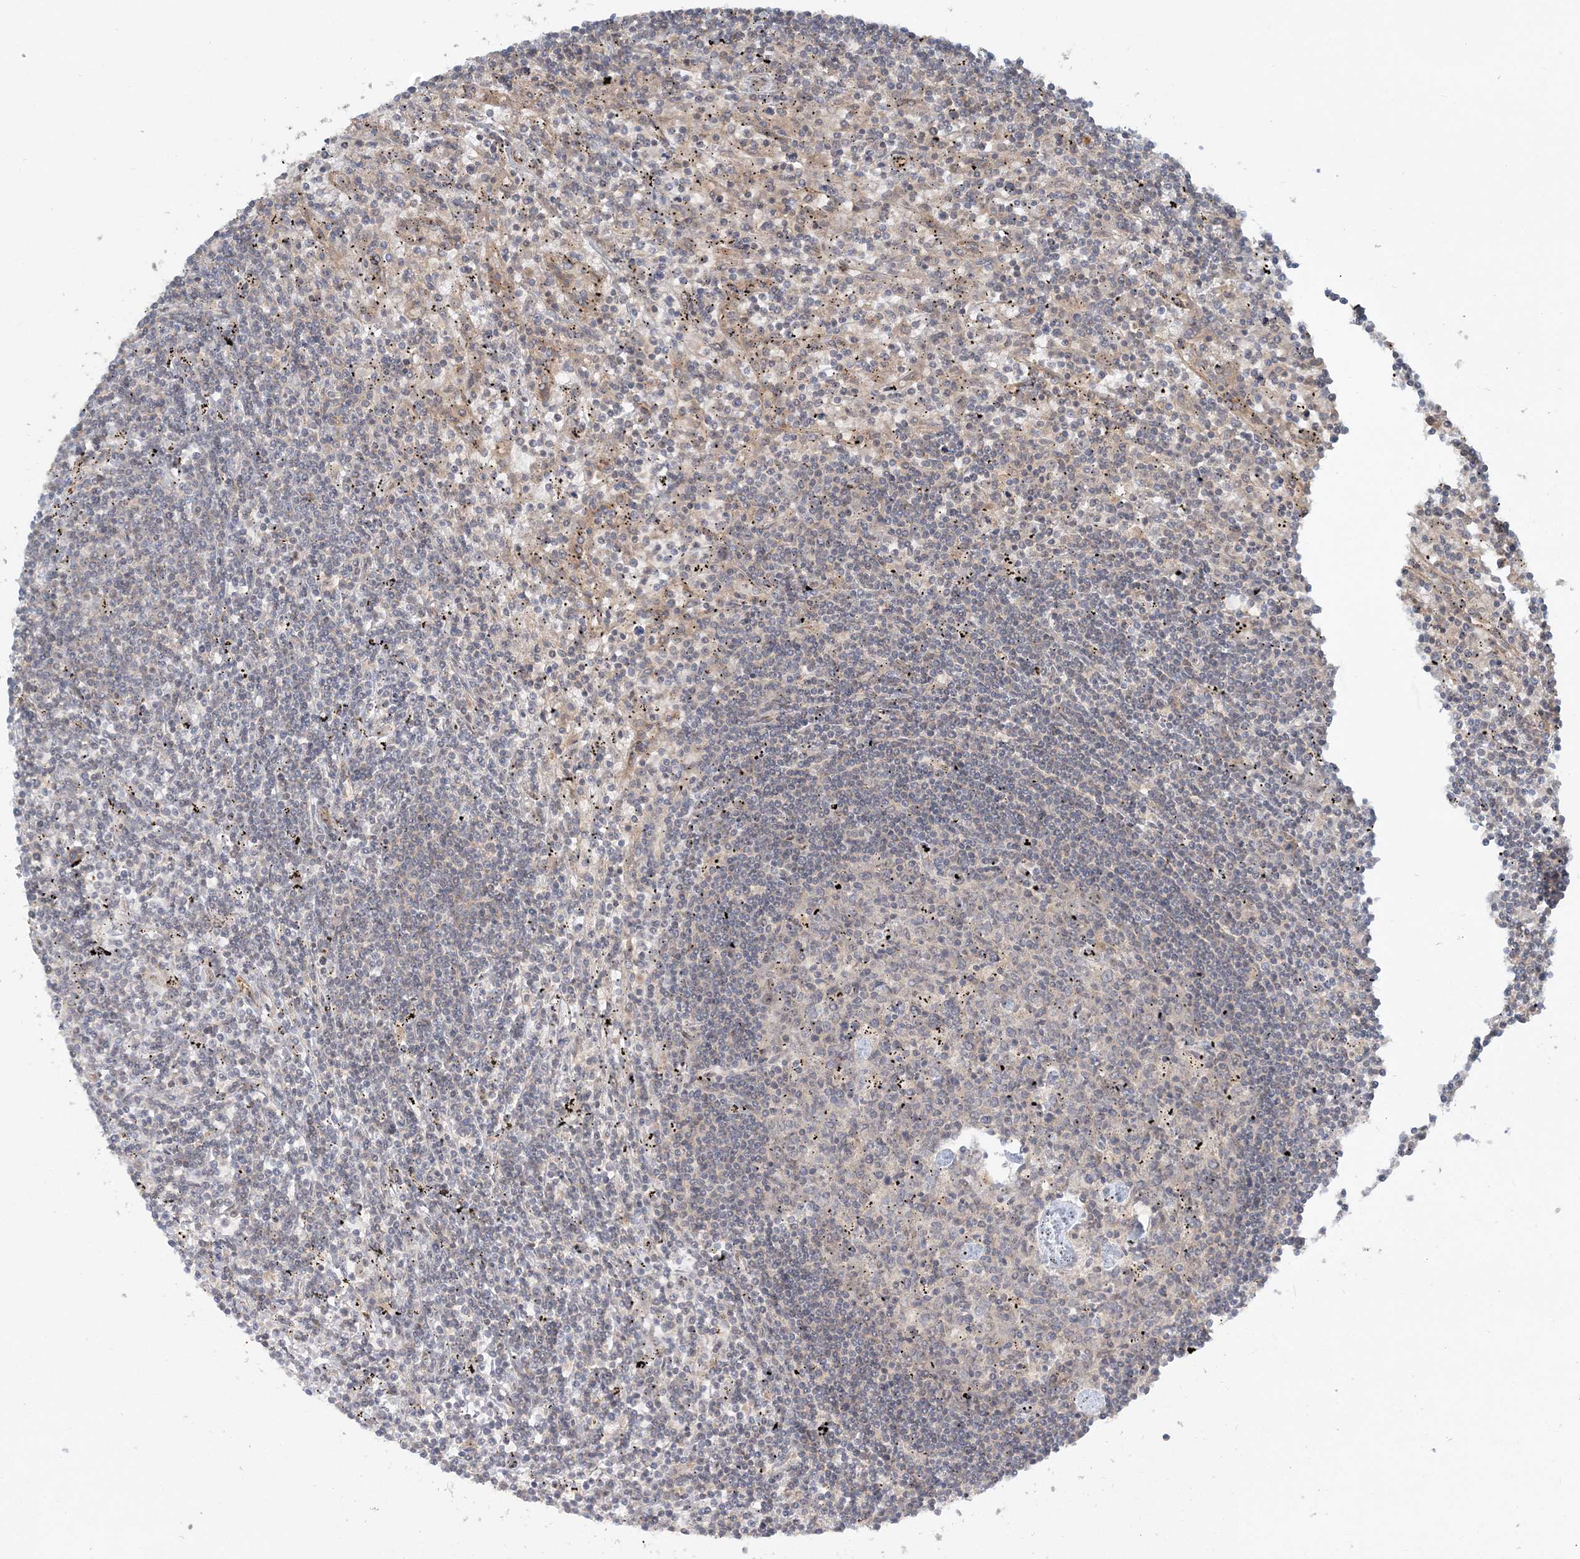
{"staining": {"intensity": "negative", "quantity": "none", "location": "none"}, "tissue": "lymphoma", "cell_type": "Tumor cells", "image_type": "cancer", "snomed": [{"axis": "morphology", "description": "Malignant lymphoma, non-Hodgkin's type, Low grade"}, {"axis": "topography", "description": "Spleen"}], "caption": "This micrograph is of lymphoma stained with immunohistochemistry to label a protein in brown with the nuclei are counter-stained blue. There is no staining in tumor cells. The staining was performed using DAB to visualize the protein expression in brown, while the nuclei were stained in blue with hematoxylin (Magnification: 20x).", "gene": "AP1AR", "patient": {"sex": "male", "age": 76}}